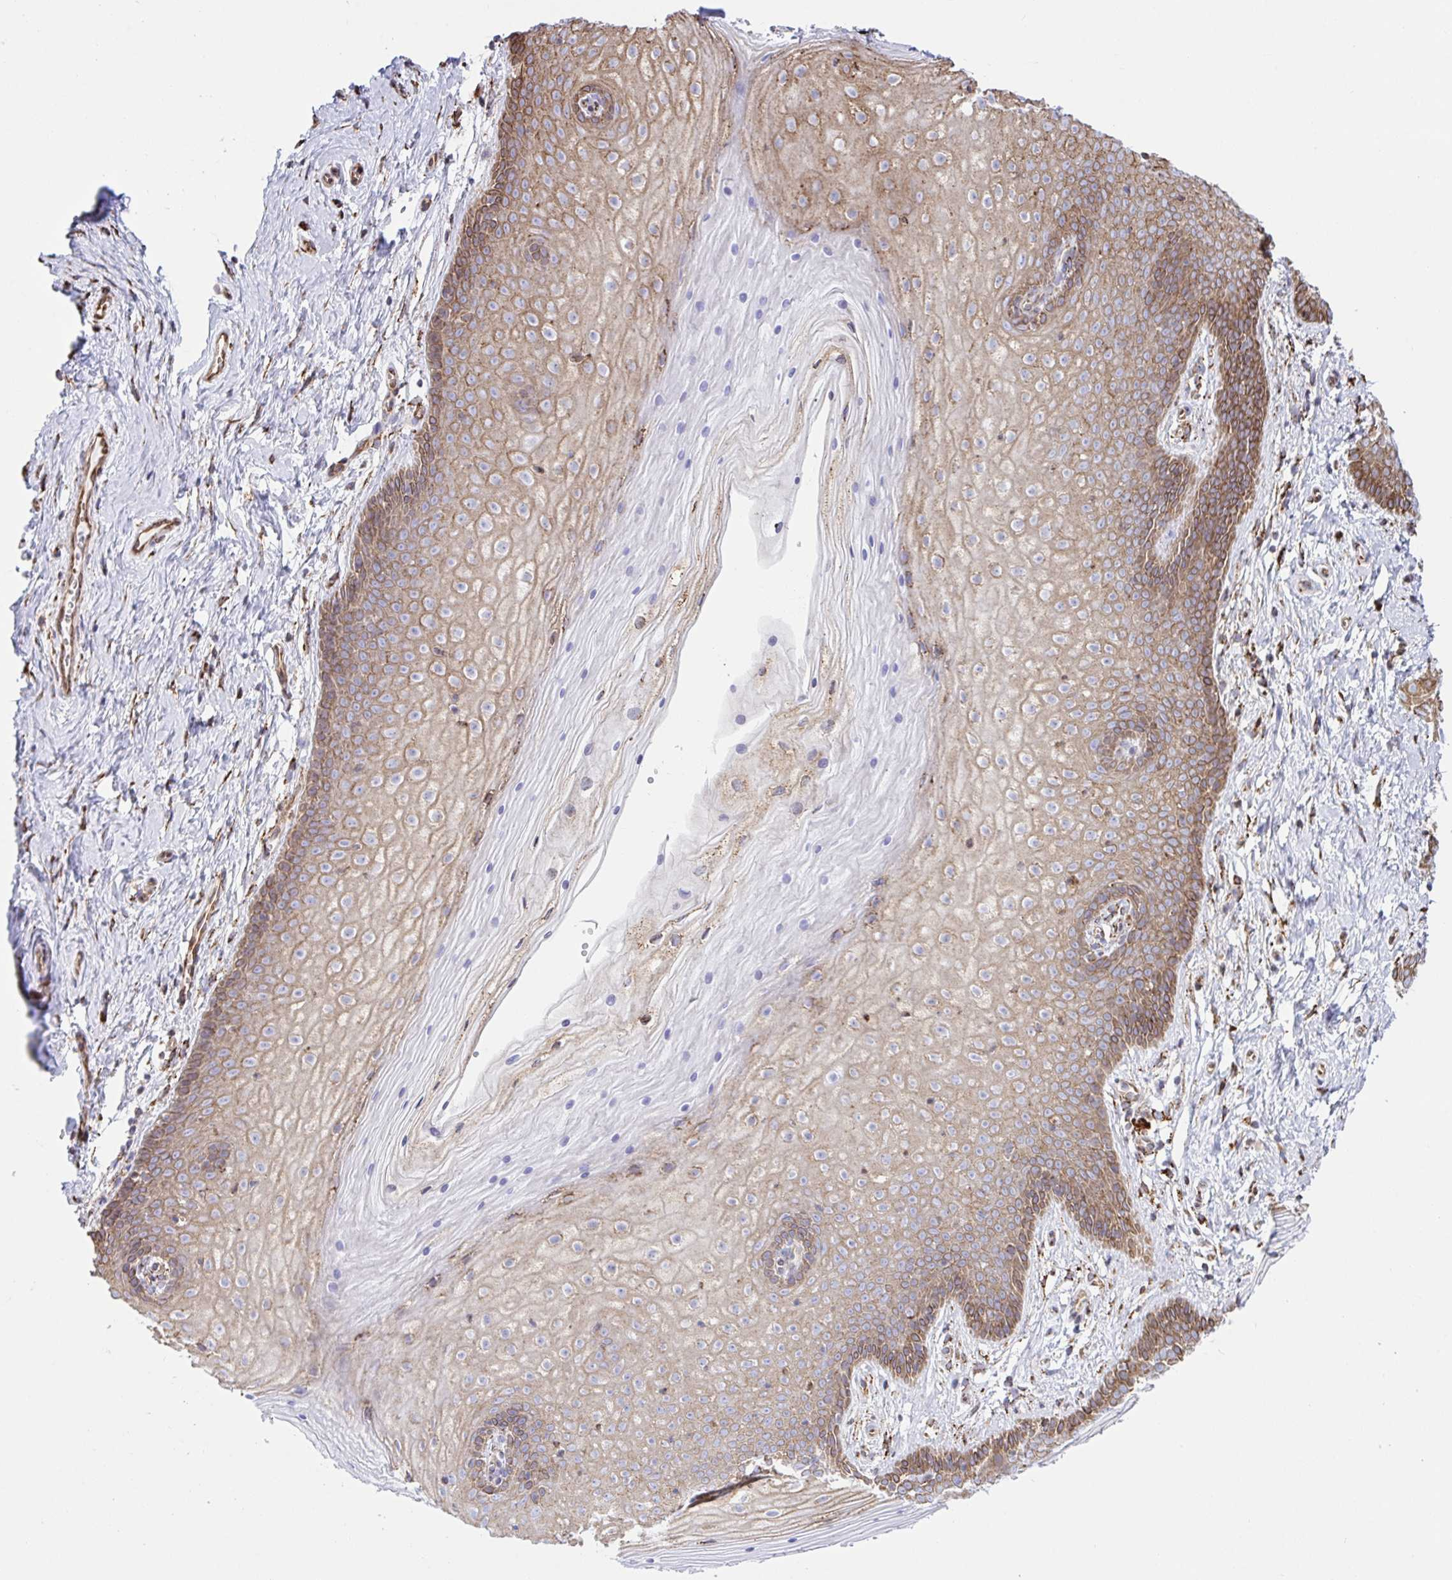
{"staining": {"intensity": "moderate", "quantity": "25%-75%", "location": "cytoplasmic/membranous"}, "tissue": "vagina", "cell_type": "Squamous epithelial cells", "image_type": "normal", "snomed": [{"axis": "morphology", "description": "Normal tissue, NOS"}, {"axis": "topography", "description": "Vagina"}], "caption": "Brown immunohistochemical staining in normal human vagina demonstrates moderate cytoplasmic/membranous positivity in approximately 25%-75% of squamous epithelial cells.", "gene": "CLGN", "patient": {"sex": "female", "age": 38}}